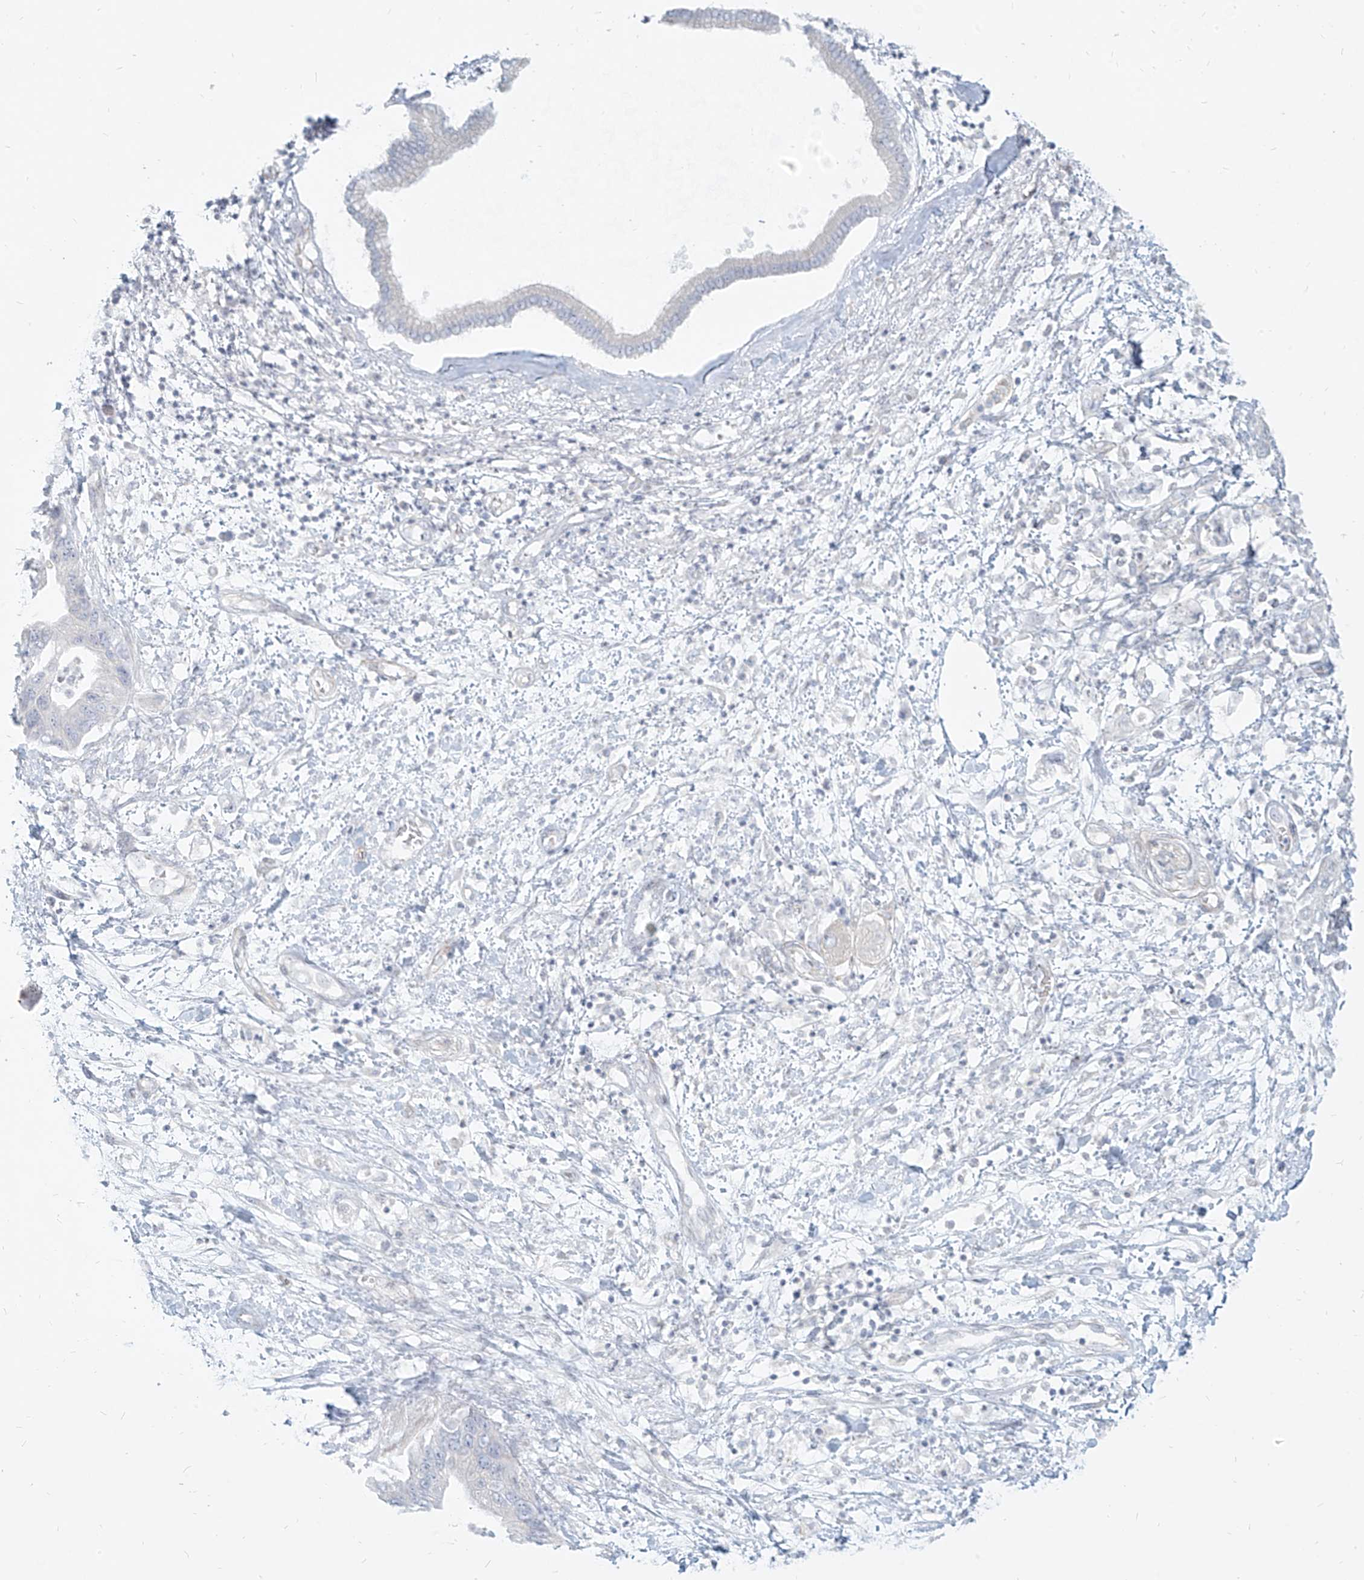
{"staining": {"intensity": "negative", "quantity": "none", "location": "none"}, "tissue": "pancreatic cancer", "cell_type": "Tumor cells", "image_type": "cancer", "snomed": [{"axis": "morphology", "description": "Adenocarcinoma, NOS"}, {"axis": "topography", "description": "Pancreas"}], "caption": "High magnification brightfield microscopy of pancreatic adenocarcinoma stained with DAB (brown) and counterstained with hematoxylin (blue): tumor cells show no significant staining. (Stains: DAB (3,3'-diaminobenzidine) immunohistochemistry (IHC) with hematoxylin counter stain, Microscopy: brightfield microscopy at high magnification).", "gene": "ITPKB", "patient": {"sex": "female", "age": 73}}